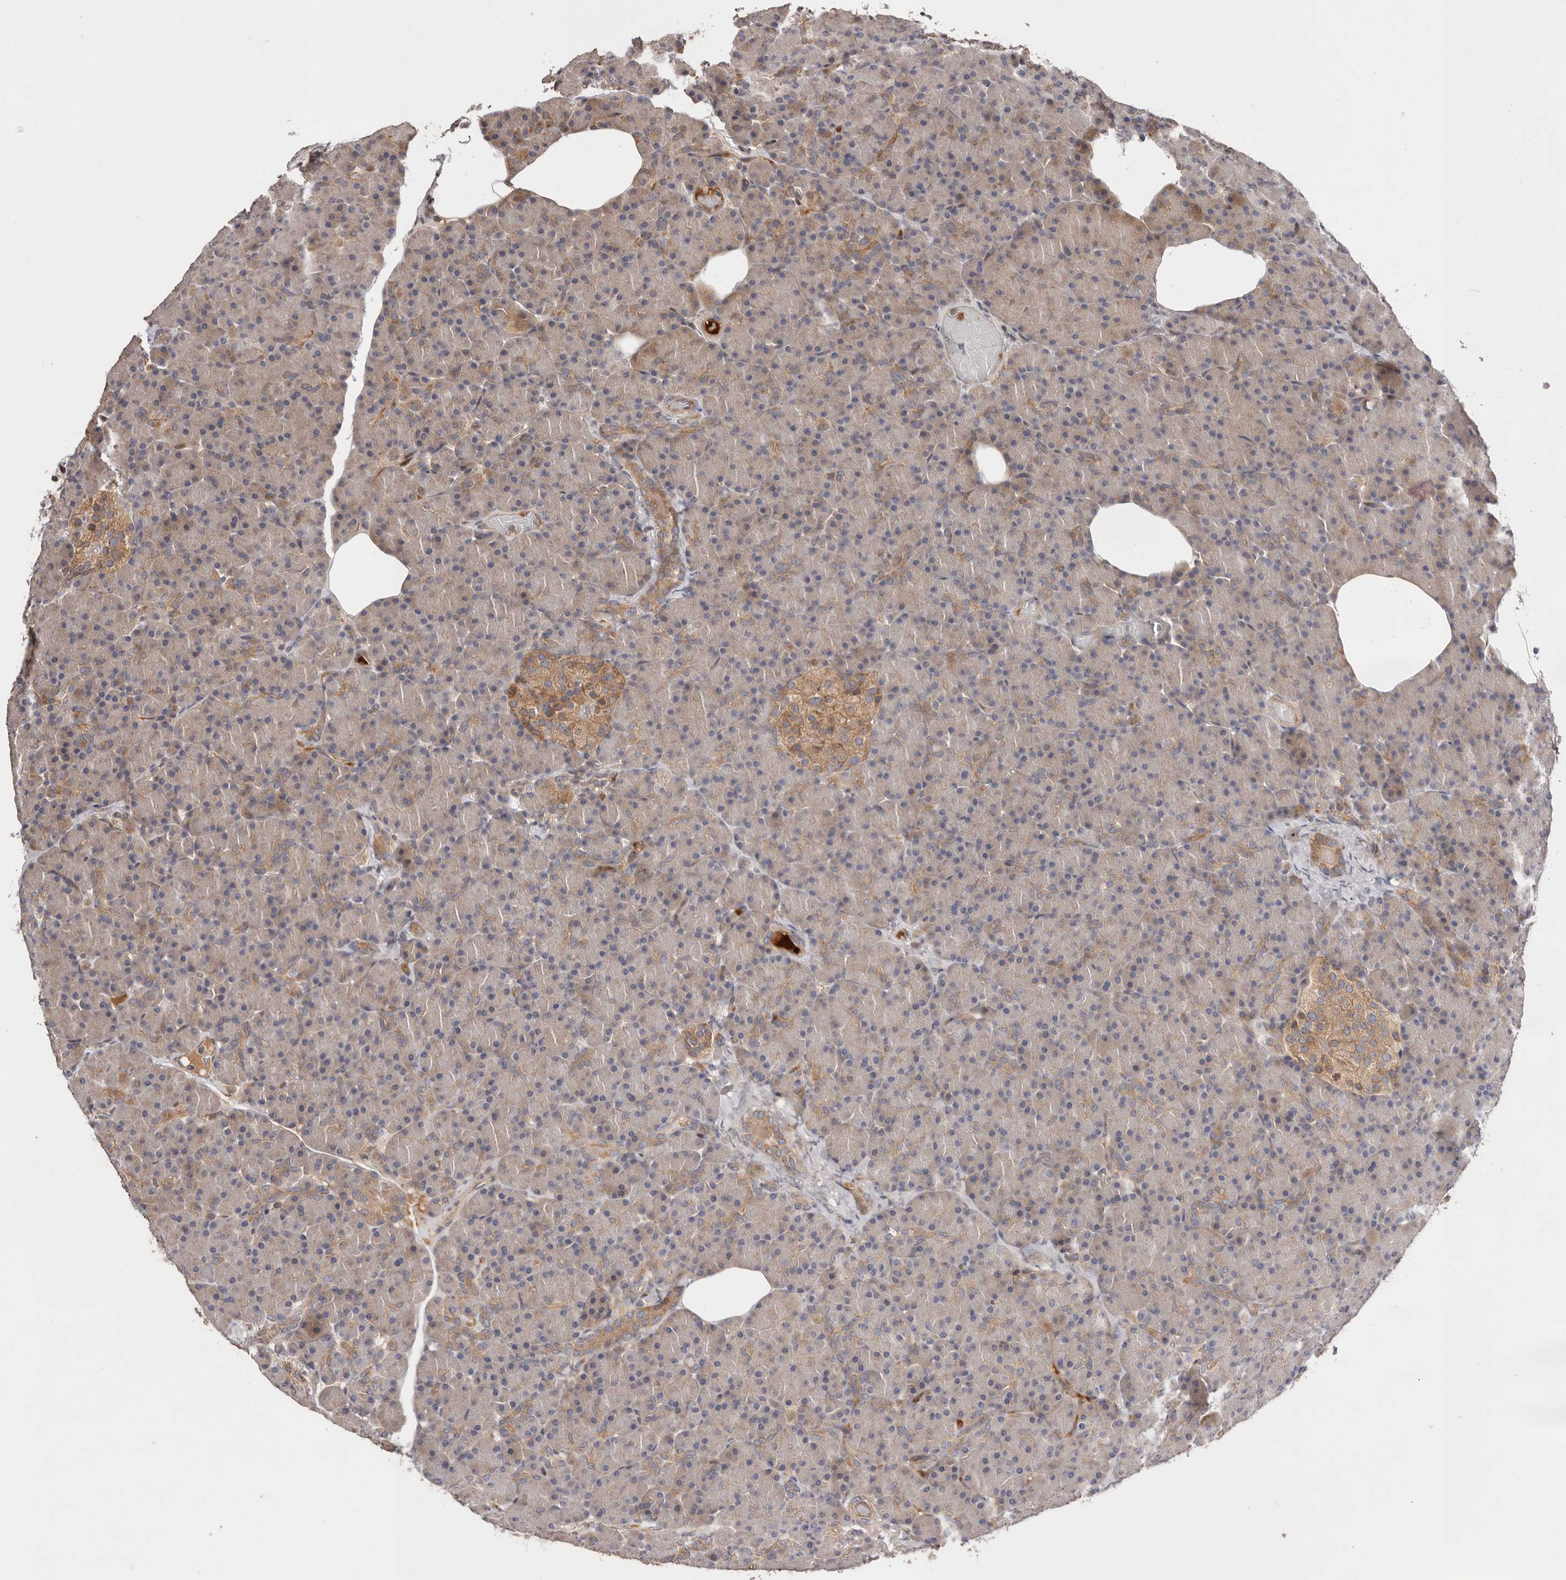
{"staining": {"intensity": "moderate", "quantity": "<25%", "location": "cytoplasmic/membranous"}, "tissue": "pancreas", "cell_type": "Exocrine glandular cells", "image_type": "normal", "snomed": [{"axis": "morphology", "description": "Normal tissue, NOS"}, {"axis": "topography", "description": "Pancreas"}], "caption": "A micrograph of human pancreas stained for a protein reveals moderate cytoplasmic/membranous brown staining in exocrine glandular cells.", "gene": "DOP1A", "patient": {"sex": "female", "age": 43}}